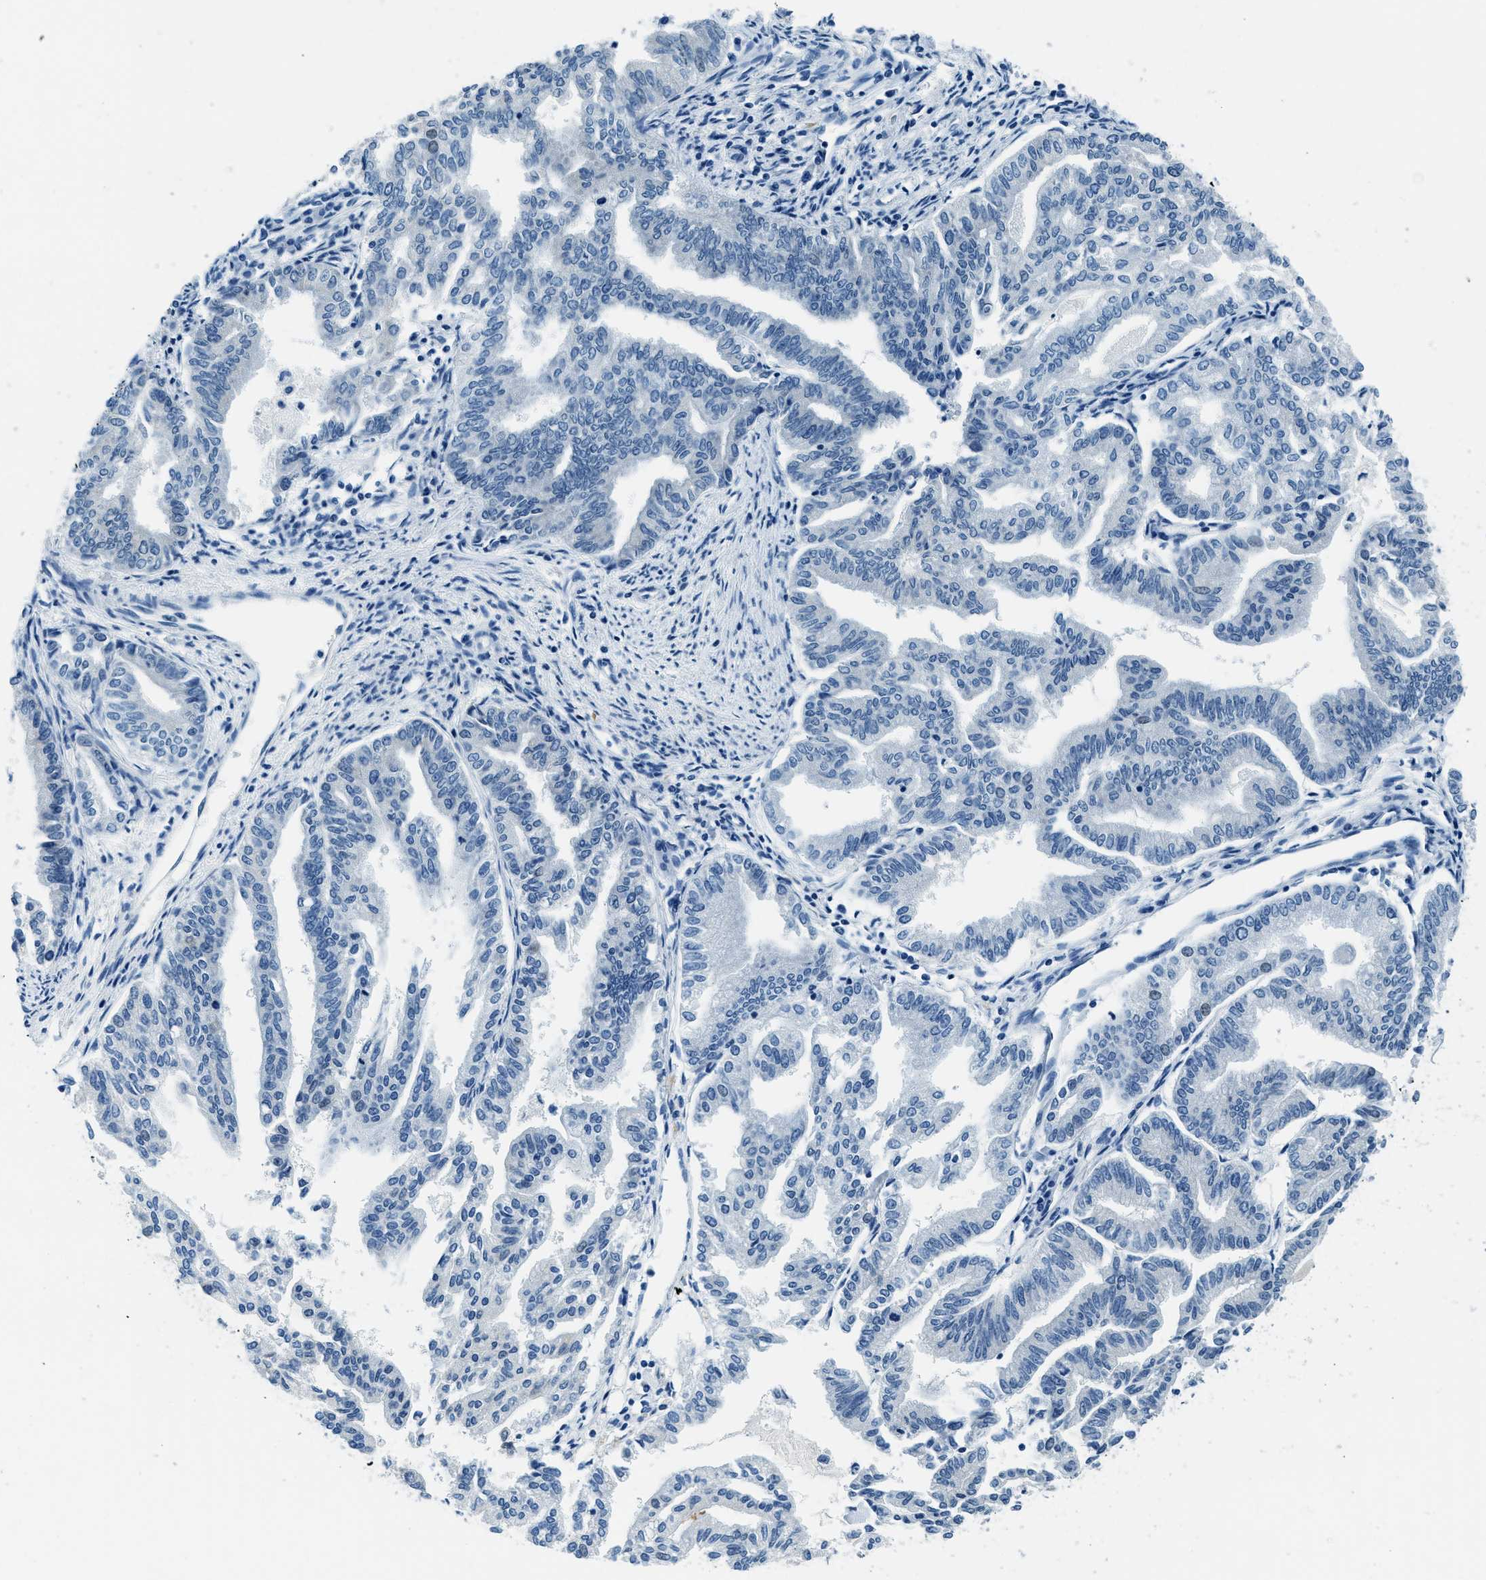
{"staining": {"intensity": "negative", "quantity": "none", "location": "none"}, "tissue": "endometrial cancer", "cell_type": "Tumor cells", "image_type": "cancer", "snomed": [{"axis": "morphology", "description": "Adenocarcinoma, NOS"}, {"axis": "topography", "description": "Endometrium"}], "caption": "High power microscopy photomicrograph of an immunohistochemistry (IHC) histopathology image of endometrial cancer (adenocarcinoma), revealing no significant positivity in tumor cells.", "gene": "UBAC2", "patient": {"sex": "female", "age": 79}}